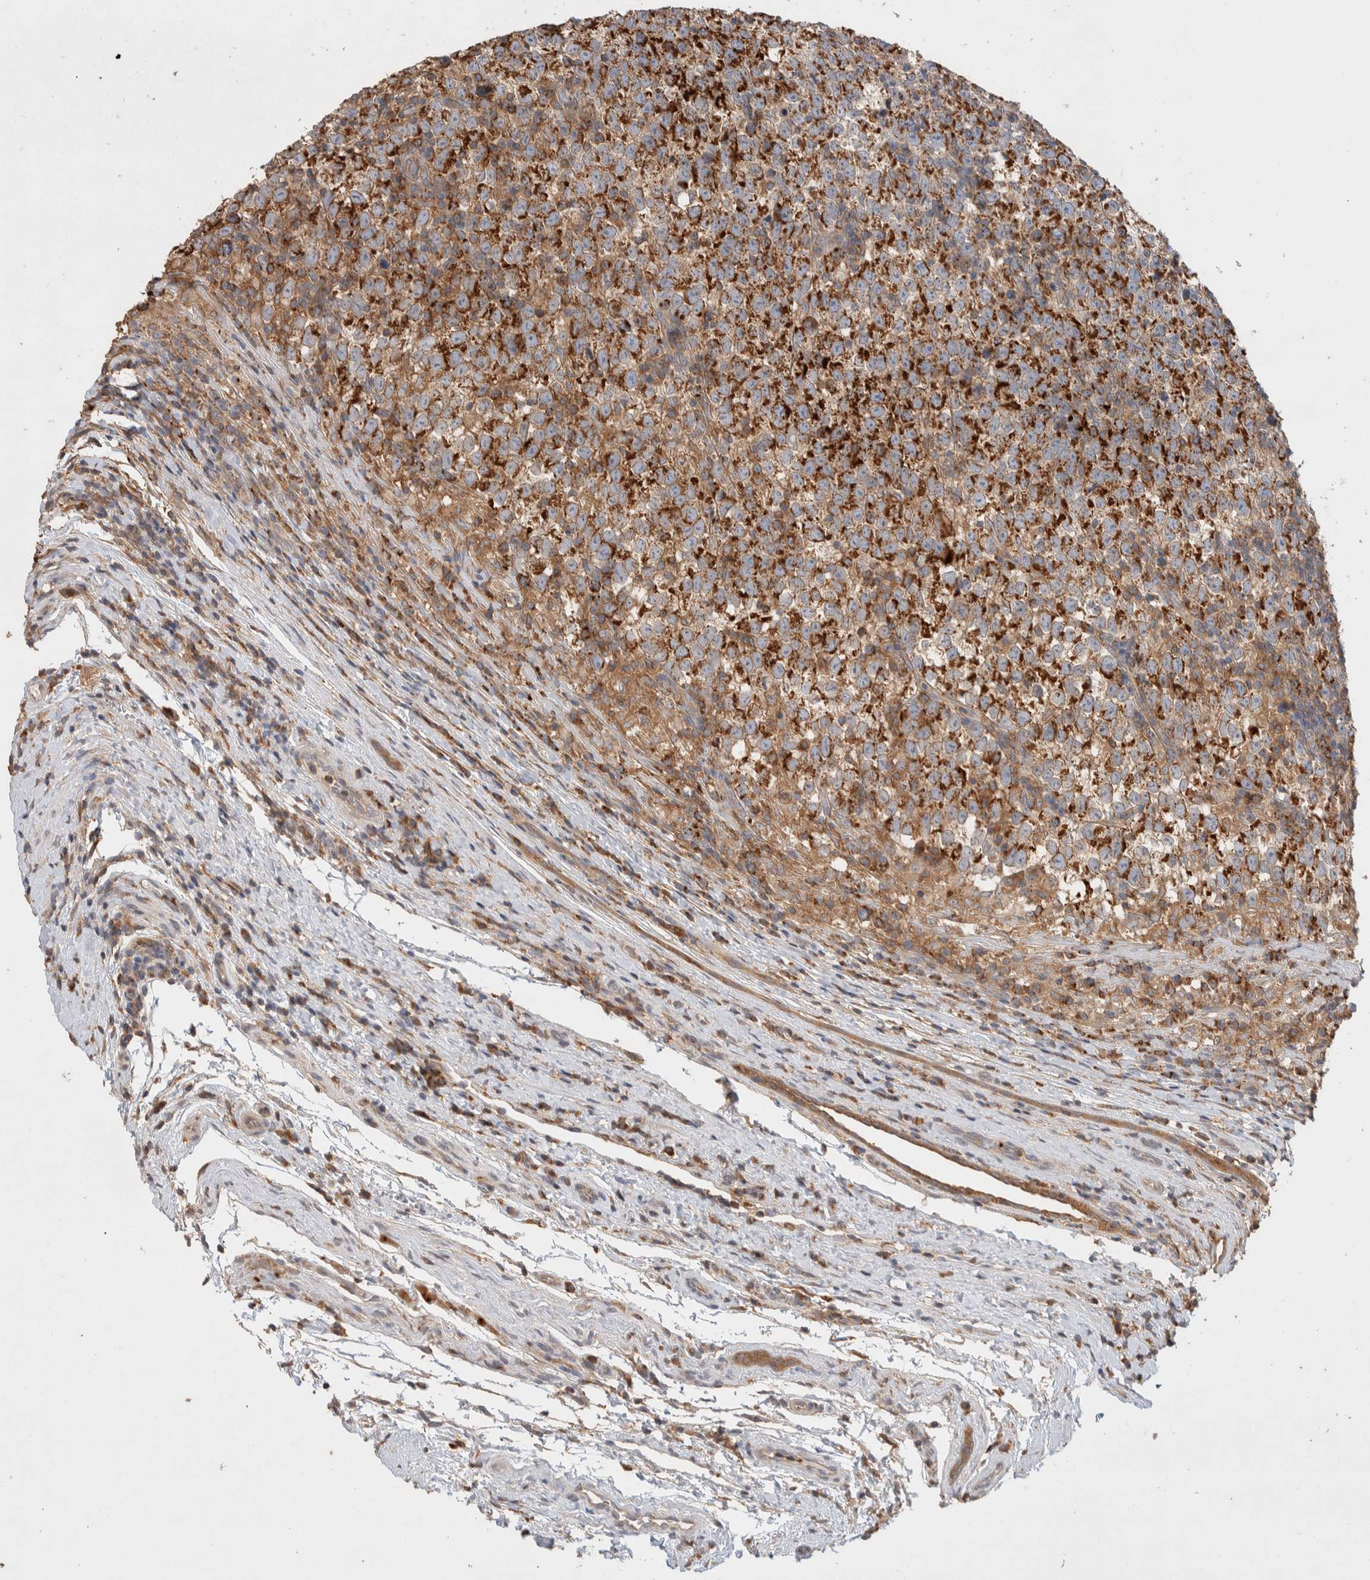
{"staining": {"intensity": "strong", "quantity": ">75%", "location": "cytoplasmic/membranous"}, "tissue": "testis cancer", "cell_type": "Tumor cells", "image_type": "cancer", "snomed": [{"axis": "morphology", "description": "Normal tissue, NOS"}, {"axis": "morphology", "description": "Seminoma, NOS"}, {"axis": "topography", "description": "Testis"}], "caption": "About >75% of tumor cells in testis cancer (seminoma) display strong cytoplasmic/membranous protein positivity as visualized by brown immunohistochemical staining.", "gene": "DEPTOR", "patient": {"sex": "male", "age": 43}}